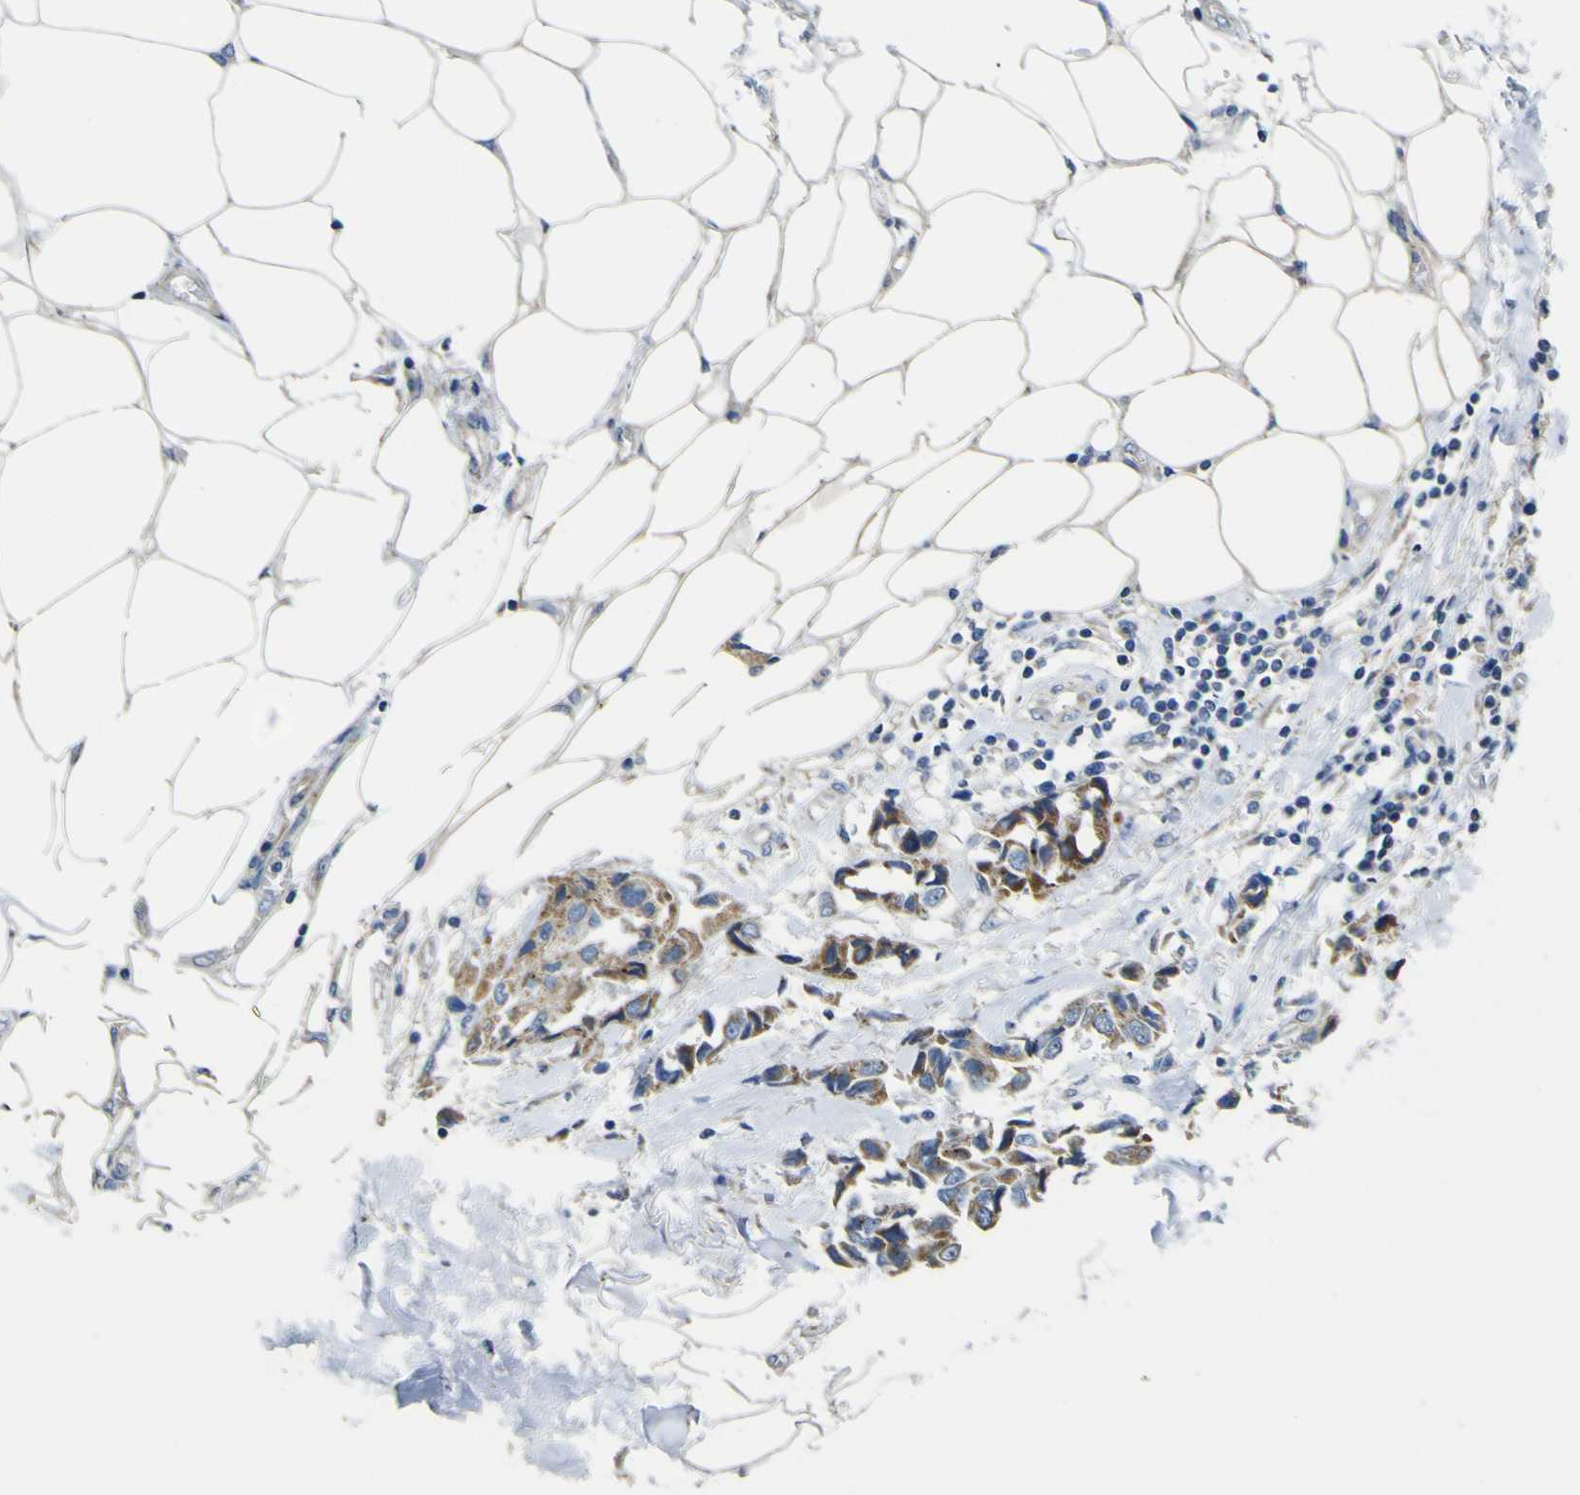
{"staining": {"intensity": "moderate", "quantity": ">75%", "location": "cytoplasmic/membranous"}, "tissue": "breast cancer", "cell_type": "Tumor cells", "image_type": "cancer", "snomed": [{"axis": "morphology", "description": "Duct carcinoma"}, {"axis": "topography", "description": "Breast"}], "caption": "Immunohistochemical staining of breast cancer reveals medium levels of moderate cytoplasmic/membranous protein positivity in about >75% of tumor cells.", "gene": "ALDH18A1", "patient": {"sex": "female", "age": 80}}